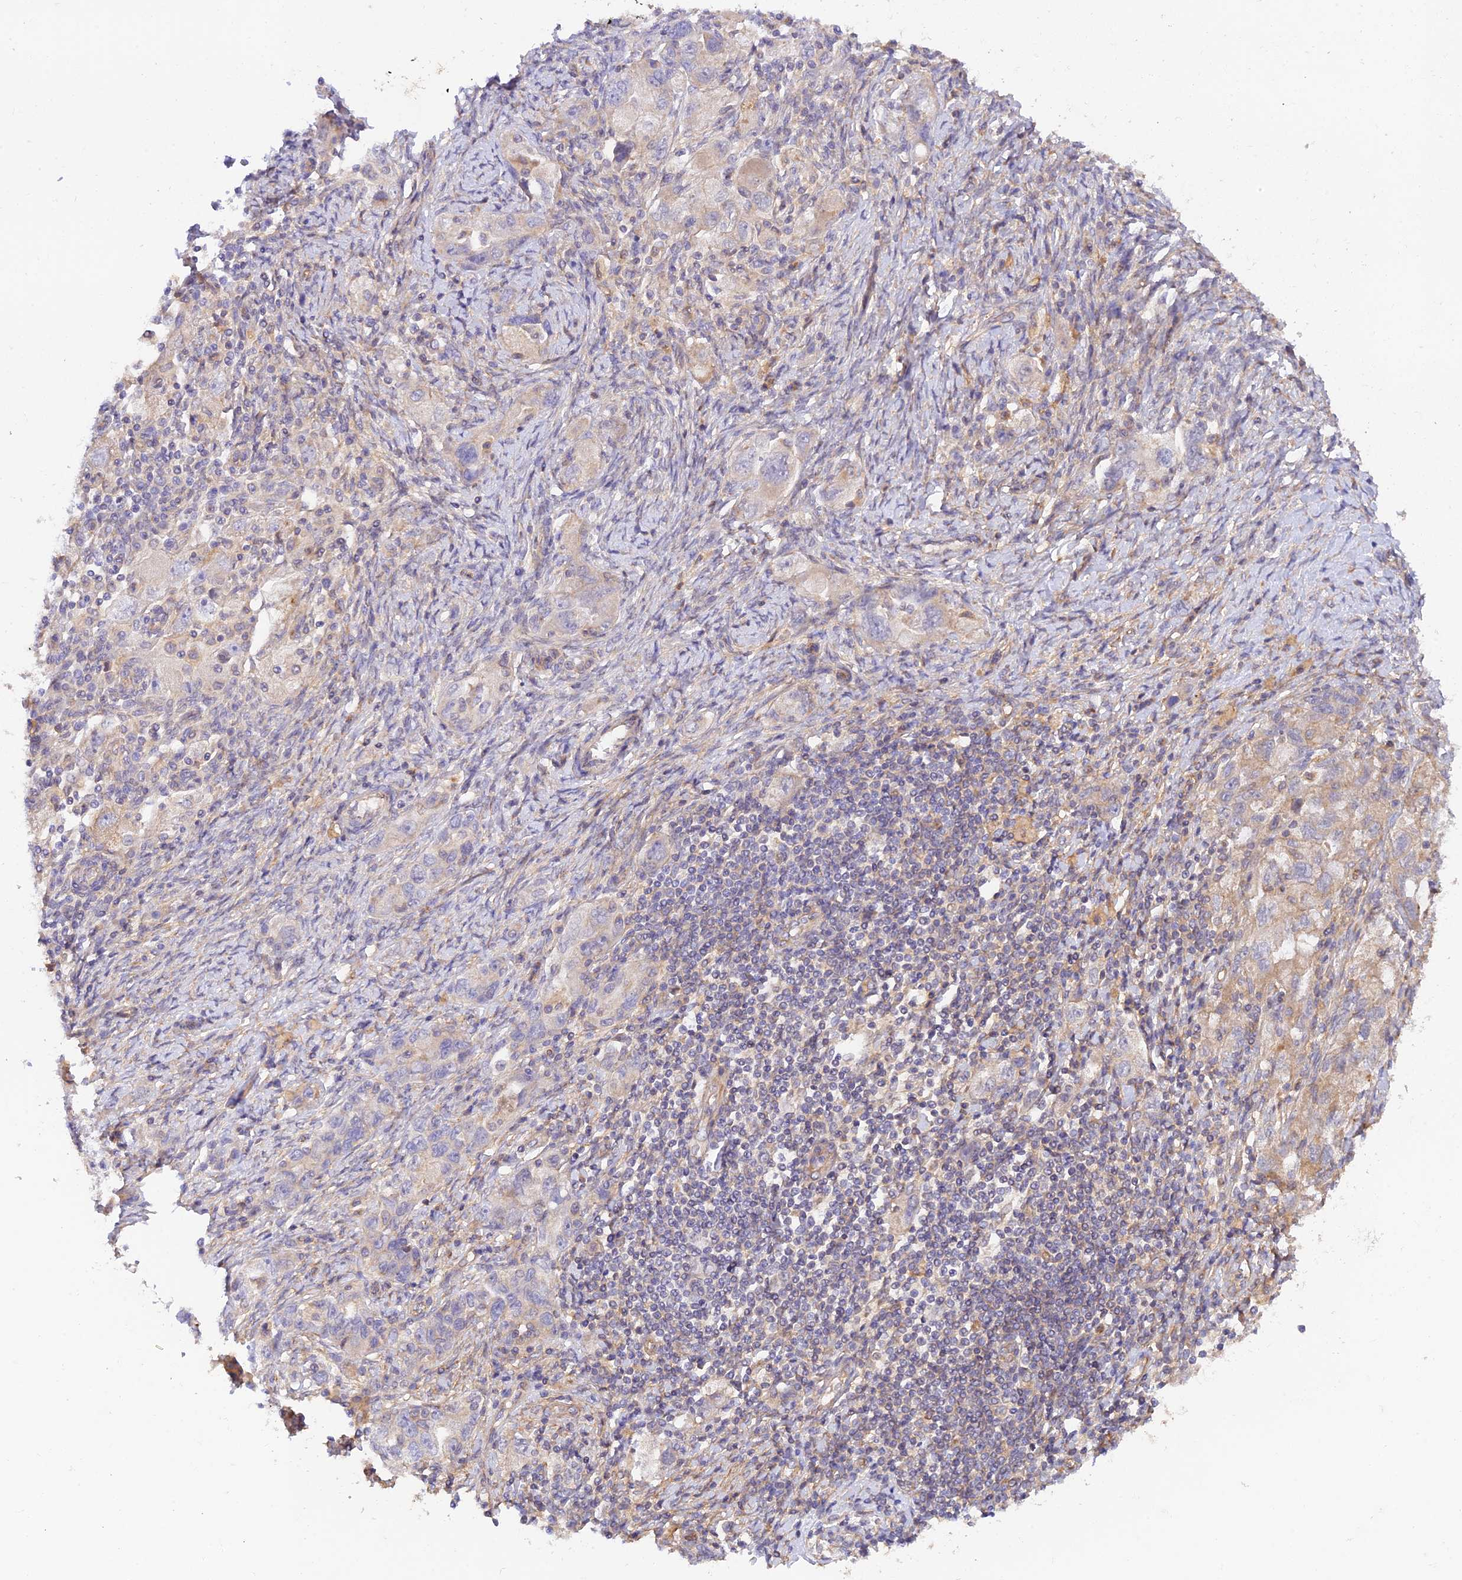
{"staining": {"intensity": "weak", "quantity": "<25%", "location": "cytoplasmic/membranous"}, "tissue": "ovarian cancer", "cell_type": "Tumor cells", "image_type": "cancer", "snomed": [{"axis": "morphology", "description": "Carcinoma, NOS"}, {"axis": "morphology", "description": "Cystadenocarcinoma, serous, NOS"}, {"axis": "topography", "description": "Ovary"}], "caption": "Immunohistochemistry (IHC) image of neoplastic tissue: human ovarian cancer stained with DAB reveals no significant protein expression in tumor cells. (DAB immunohistochemistry (IHC), high magnification).", "gene": "MYO9A", "patient": {"sex": "female", "age": 69}}